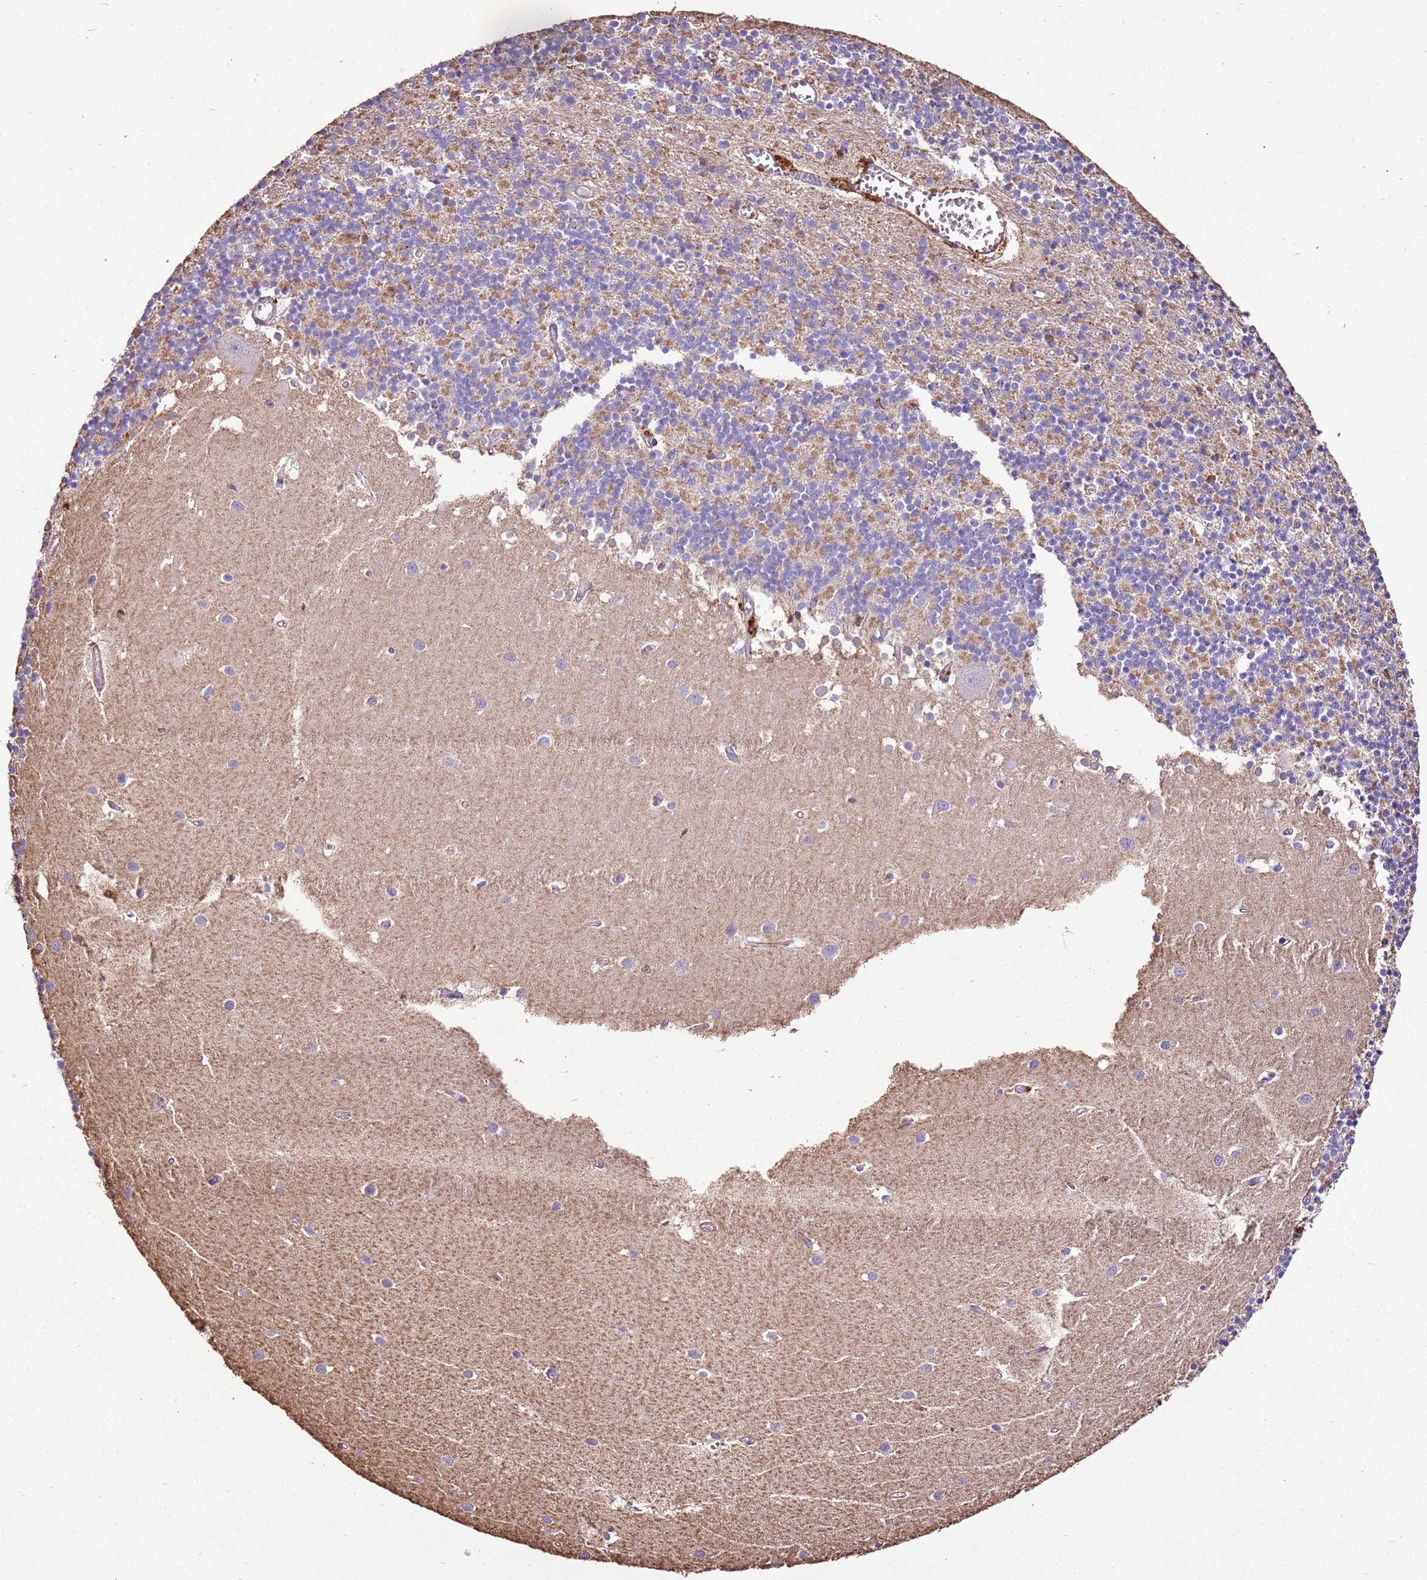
{"staining": {"intensity": "moderate", "quantity": "25%-75%", "location": "cytoplasmic/membranous"}, "tissue": "cerebellum", "cell_type": "Cells in granular layer", "image_type": "normal", "snomed": [{"axis": "morphology", "description": "Normal tissue, NOS"}, {"axis": "topography", "description": "Cerebellum"}], "caption": "This is a photomicrograph of immunohistochemistry staining of benign cerebellum, which shows moderate expression in the cytoplasmic/membranous of cells in granular layer.", "gene": "ARL10", "patient": {"sex": "male", "age": 54}}